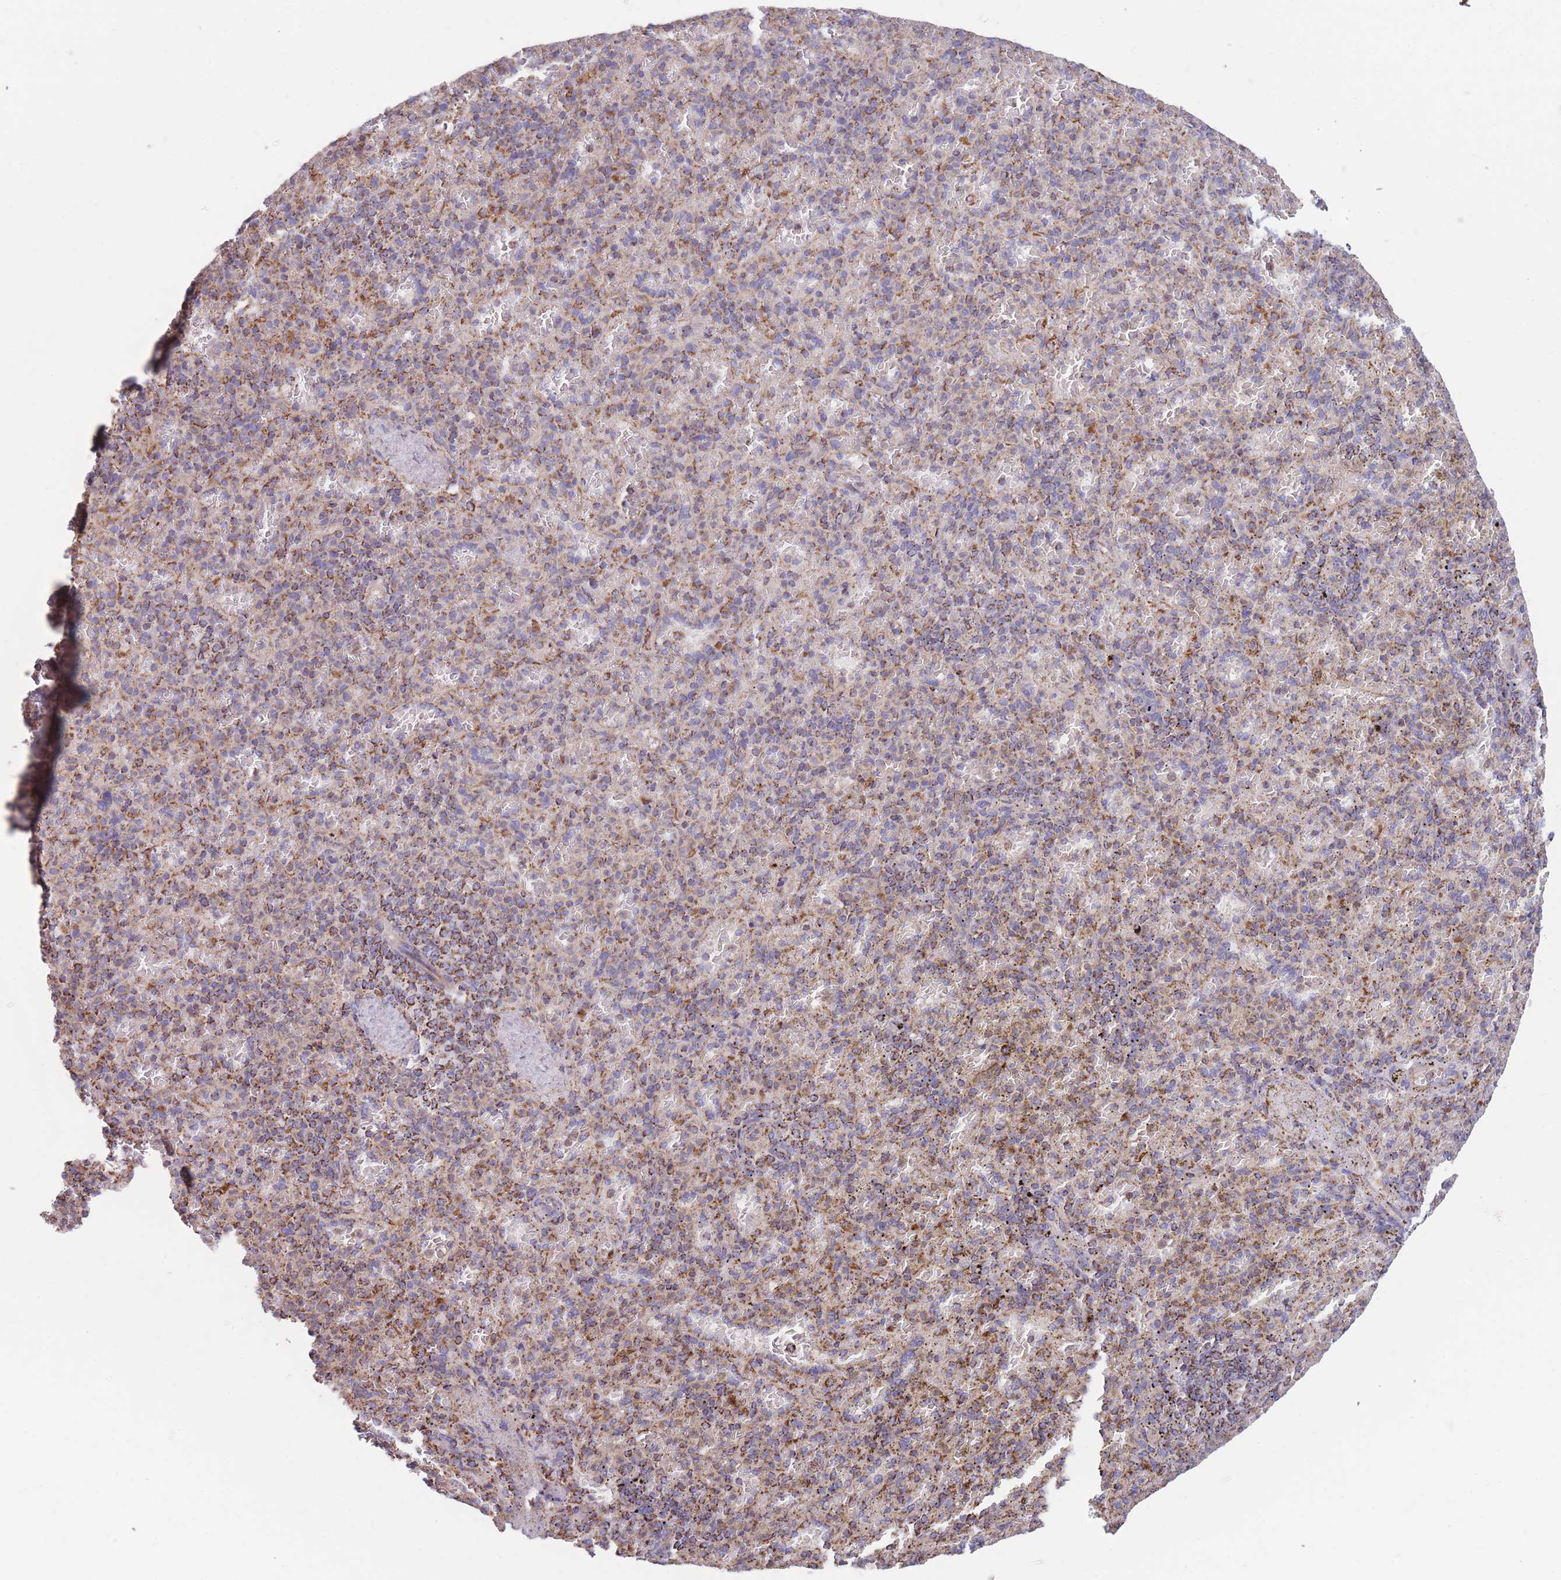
{"staining": {"intensity": "moderate", "quantity": ">75%", "location": "cytoplasmic/membranous"}, "tissue": "spleen", "cell_type": "Cells in red pulp", "image_type": "normal", "snomed": [{"axis": "morphology", "description": "Normal tissue, NOS"}, {"axis": "topography", "description": "Spleen"}], "caption": "Cells in red pulp show moderate cytoplasmic/membranous staining in about >75% of cells in benign spleen. Immunohistochemistry stains the protein in brown and the nuclei are stained blue.", "gene": "FKBP8", "patient": {"sex": "female", "age": 74}}